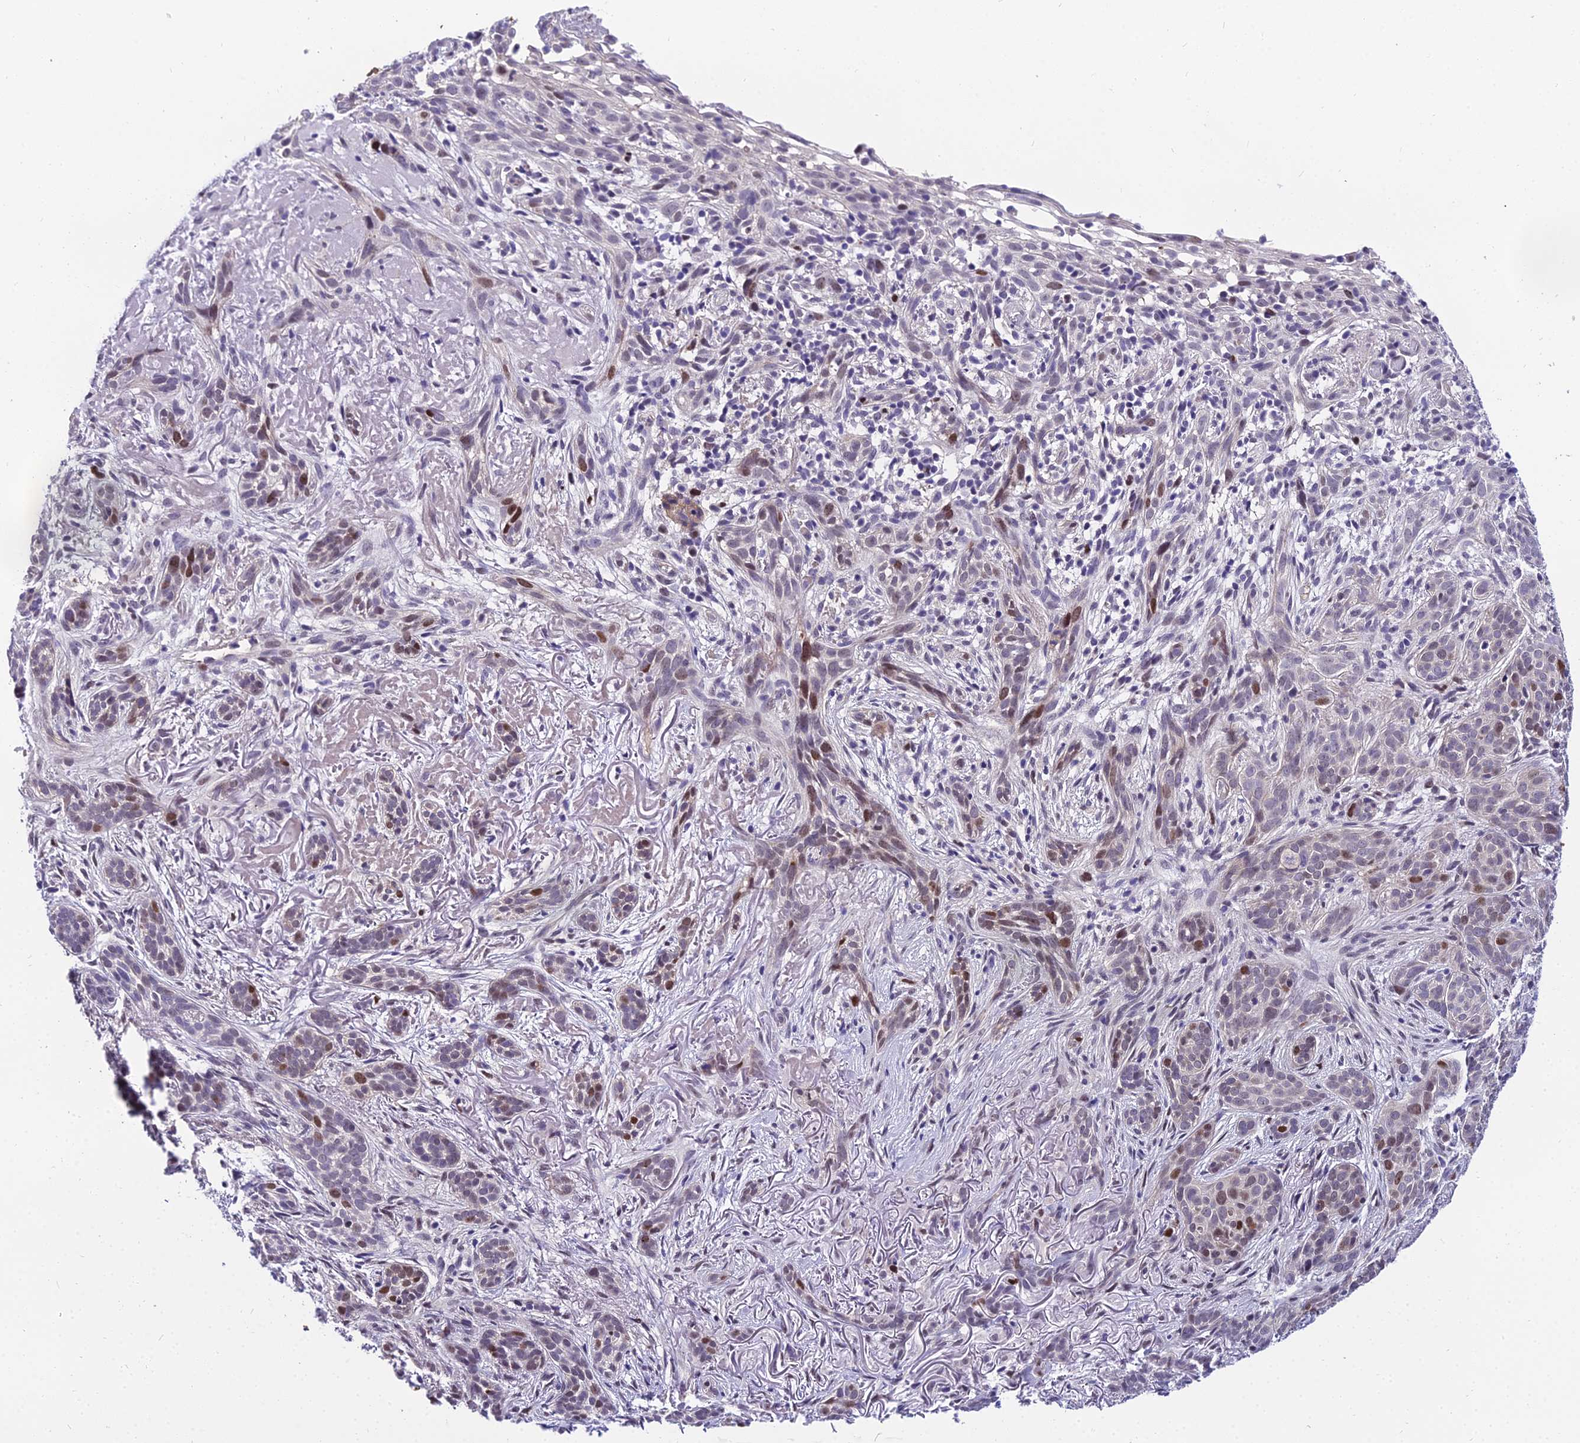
{"staining": {"intensity": "moderate", "quantity": "25%-75%", "location": "nuclear"}, "tissue": "skin cancer", "cell_type": "Tumor cells", "image_type": "cancer", "snomed": [{"axis": "morphology", "description": "Basal cell carcinoma"}, {"axis": "topography", "description": "Skin"}], "caption": "Immunohistochemical staining of basal cell carcinoma (skin) displays medium levels of moderate nuclear staining in about 25%-75% of tumor cells.", "gene": "TRIML2", "patient": {"sex": "male", "age": 71}}